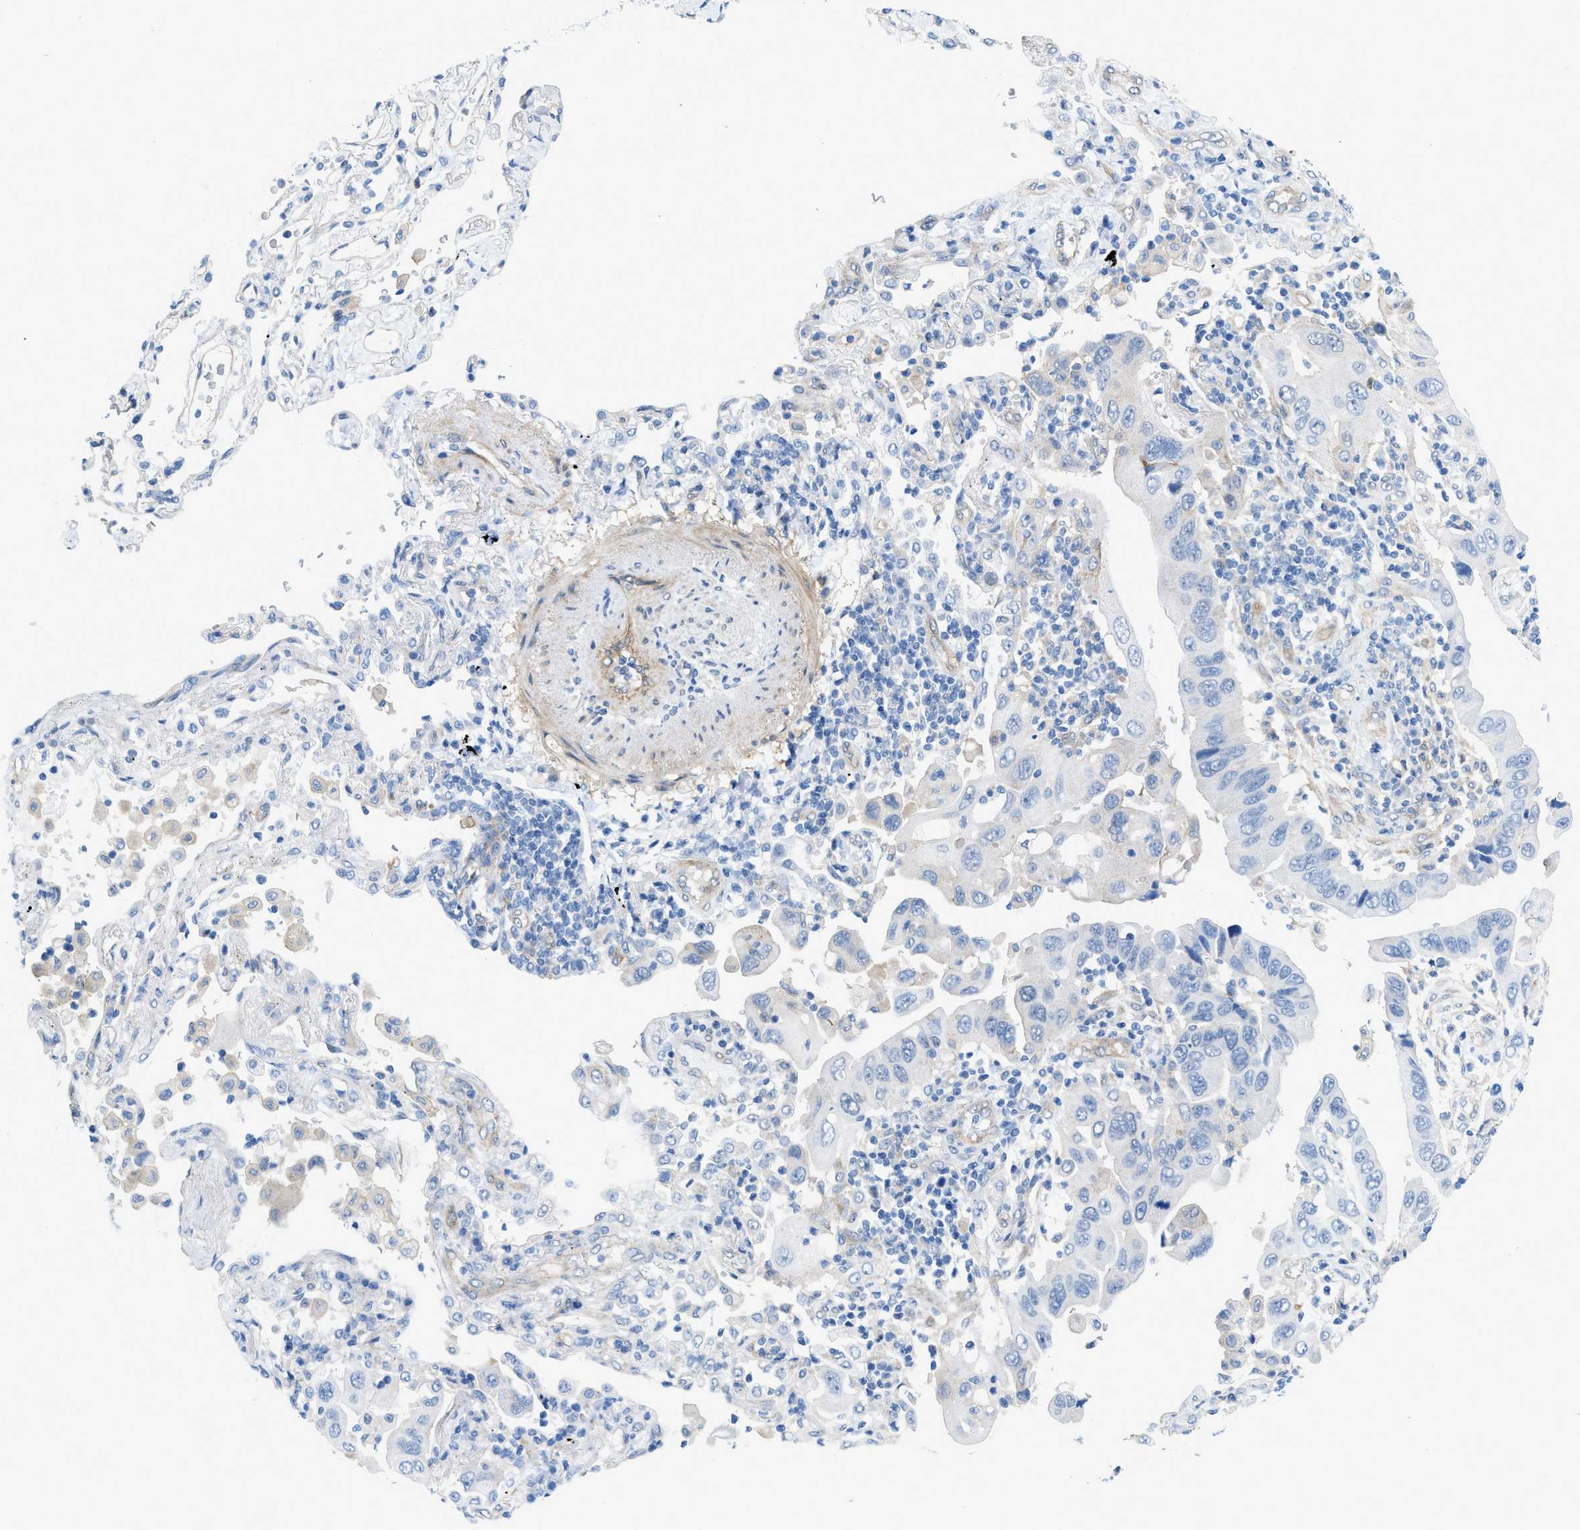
{"staining": {"intensity": "negative", "quantity": "none", "location": "none"}, "tissue": "lung cancer", "cell_type": "Tumor cells", "image_type": "cancer", "snomed": [{"axis": "morphology", "description": "Adenocarcinoma, NOS"}, {"axis": "topography", "description": "Lung"}], "caption": "A high-resolution histopathology image shows IHC staining of lung cancer (adenocarcinoma), which reveals no significant expression in tumor cells.", "gene": "PDLIM5", "patient": {"sex": "female", "age": 65}}